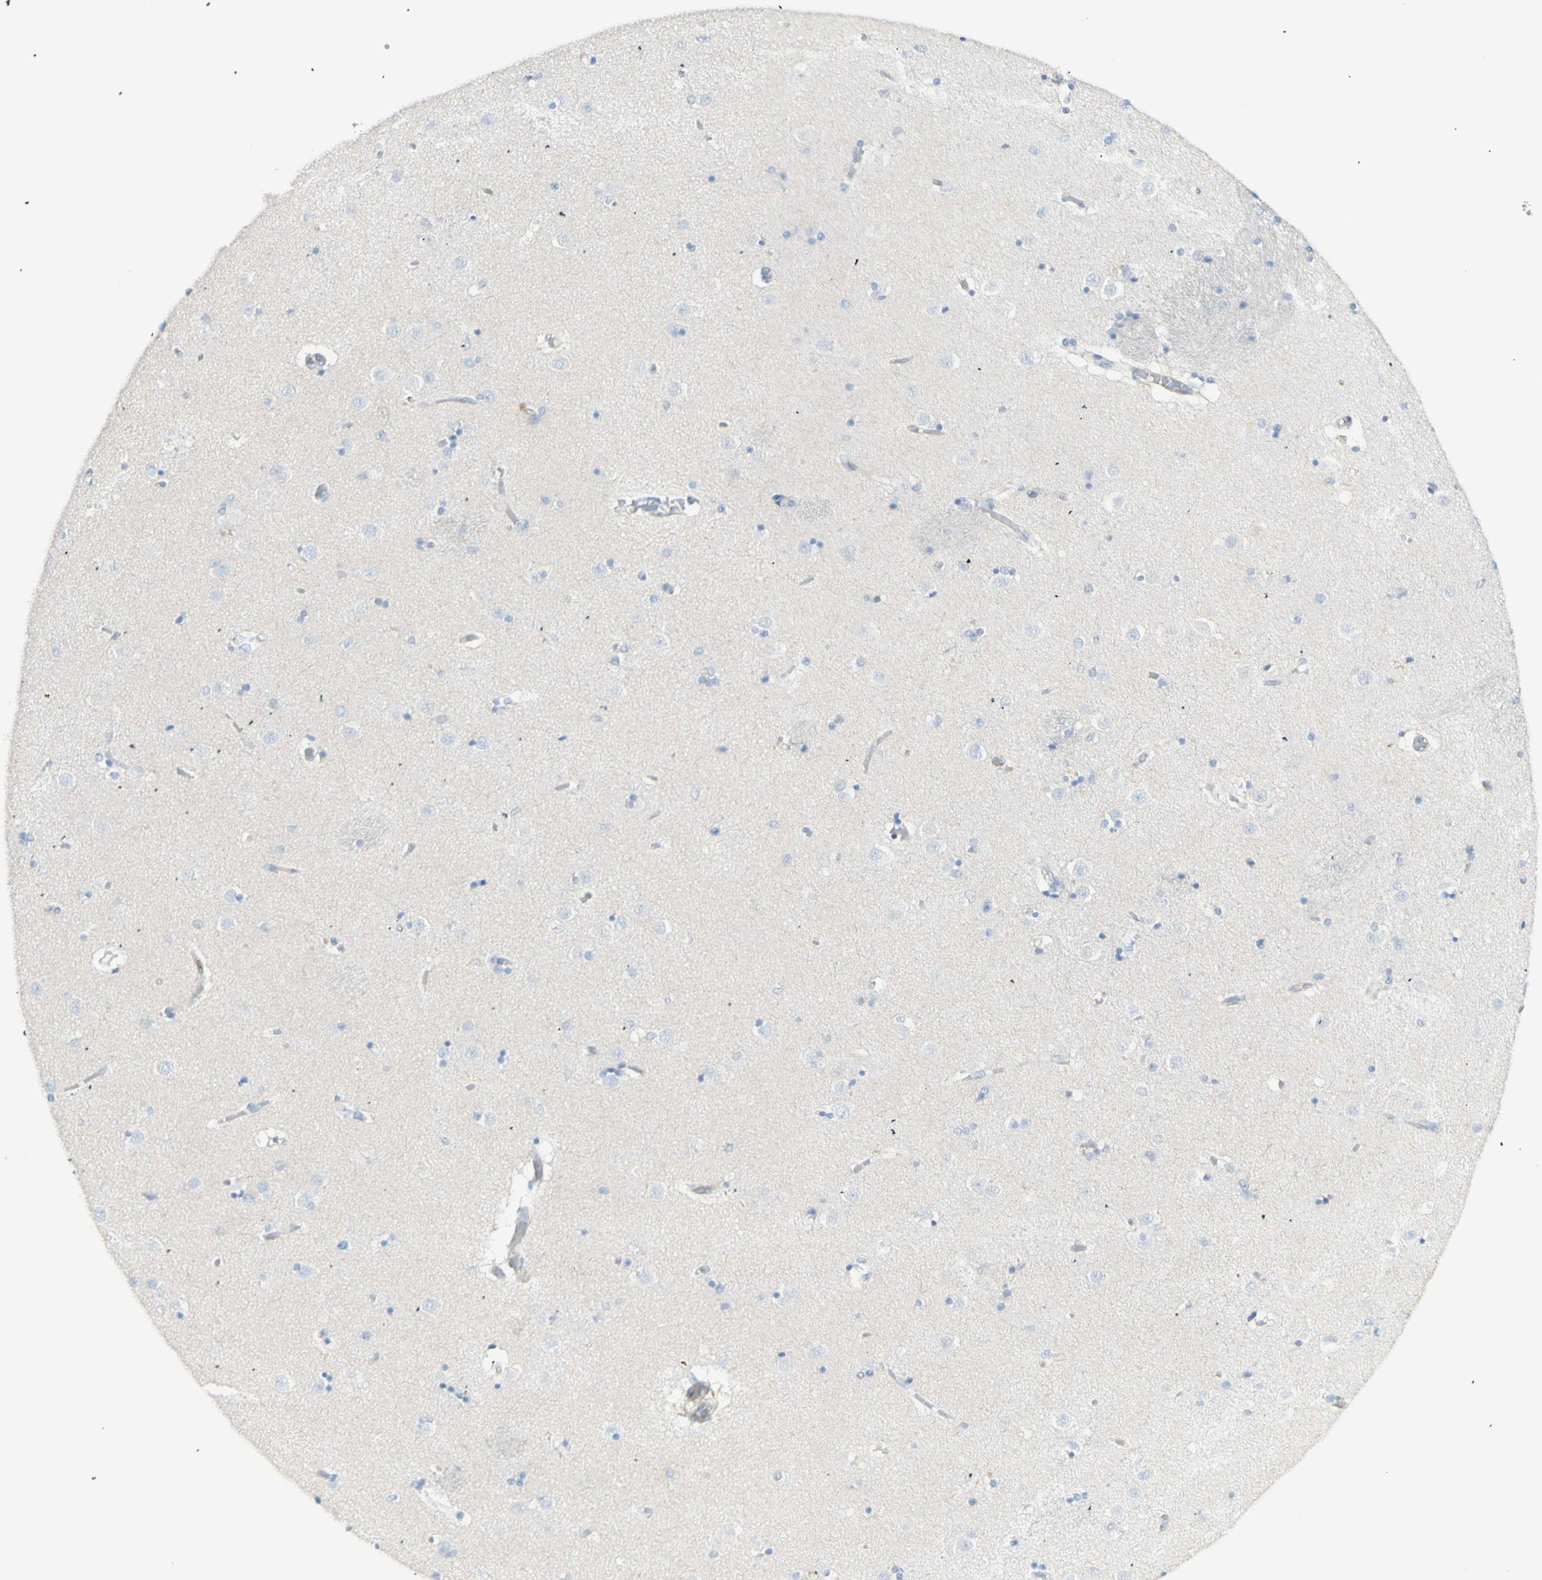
{"staining": {"intensity": "negative", "quantity": "none", "location": "none"}, "tissue": "caudate", "cell_type": "Glial cells", "image_type": "normal", "snomed": [{"axis": "morphology", "description": "Normal tissue, NOS"}, {"axis": "topography", "description": "Lateral ventricle wall"}], "caption": "Immunohistochemistry (IHC) photomicrograph of benign caudate: caudate stained with DAB exhibits no significant protein staining in glial cells.", "gene": "NDST4", "patient": {"sex": "female", "age": 54}}